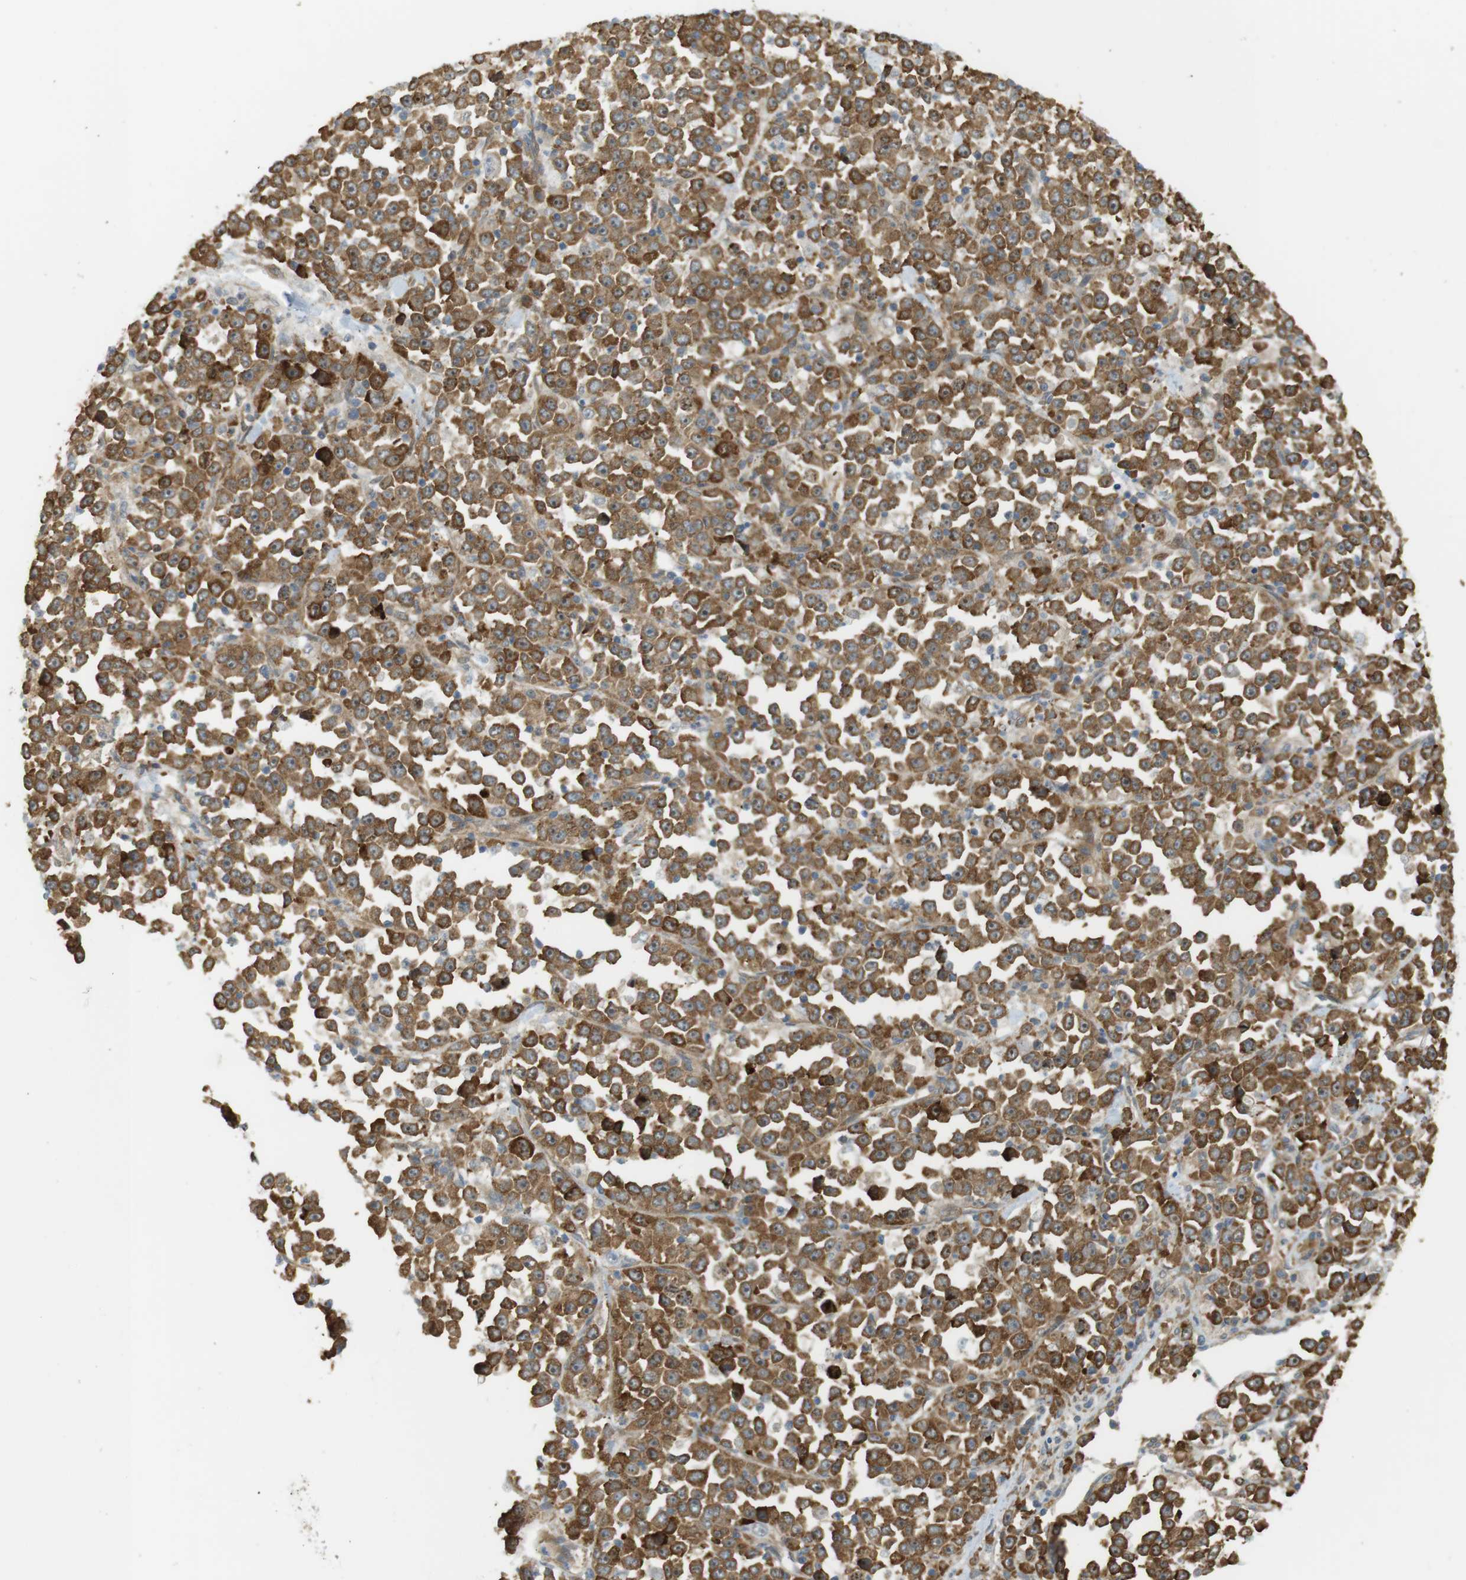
{"staining": {"intensity": "moderate", "quantity": ">75%", "location": "cytoplasmic/membranous,nuclear"}, "tissue": "stomach cancer", "cell_type": "Tumor cells", "image_type": "cancer", "snomed": [{"axis": "morphology", "description": "Normal tissue, NOS"}, {"axis": "morphology", "description": "Adenocarcinoma, NOS"}, {"axis": "topography", "description": "Stomach, upper"}, {"axis": "topography", "description": "Stomach"}], "caption": "This photomicrograph displays immunohistochemistry (IHC) staining of human stomach adenocarcinoma, with medium moderate cytoplasmic/membranous and nuclear expression in about >75% of tumor cells.", "gene": "PA2G4", "patient": {"sex": "male", "age": 59}}